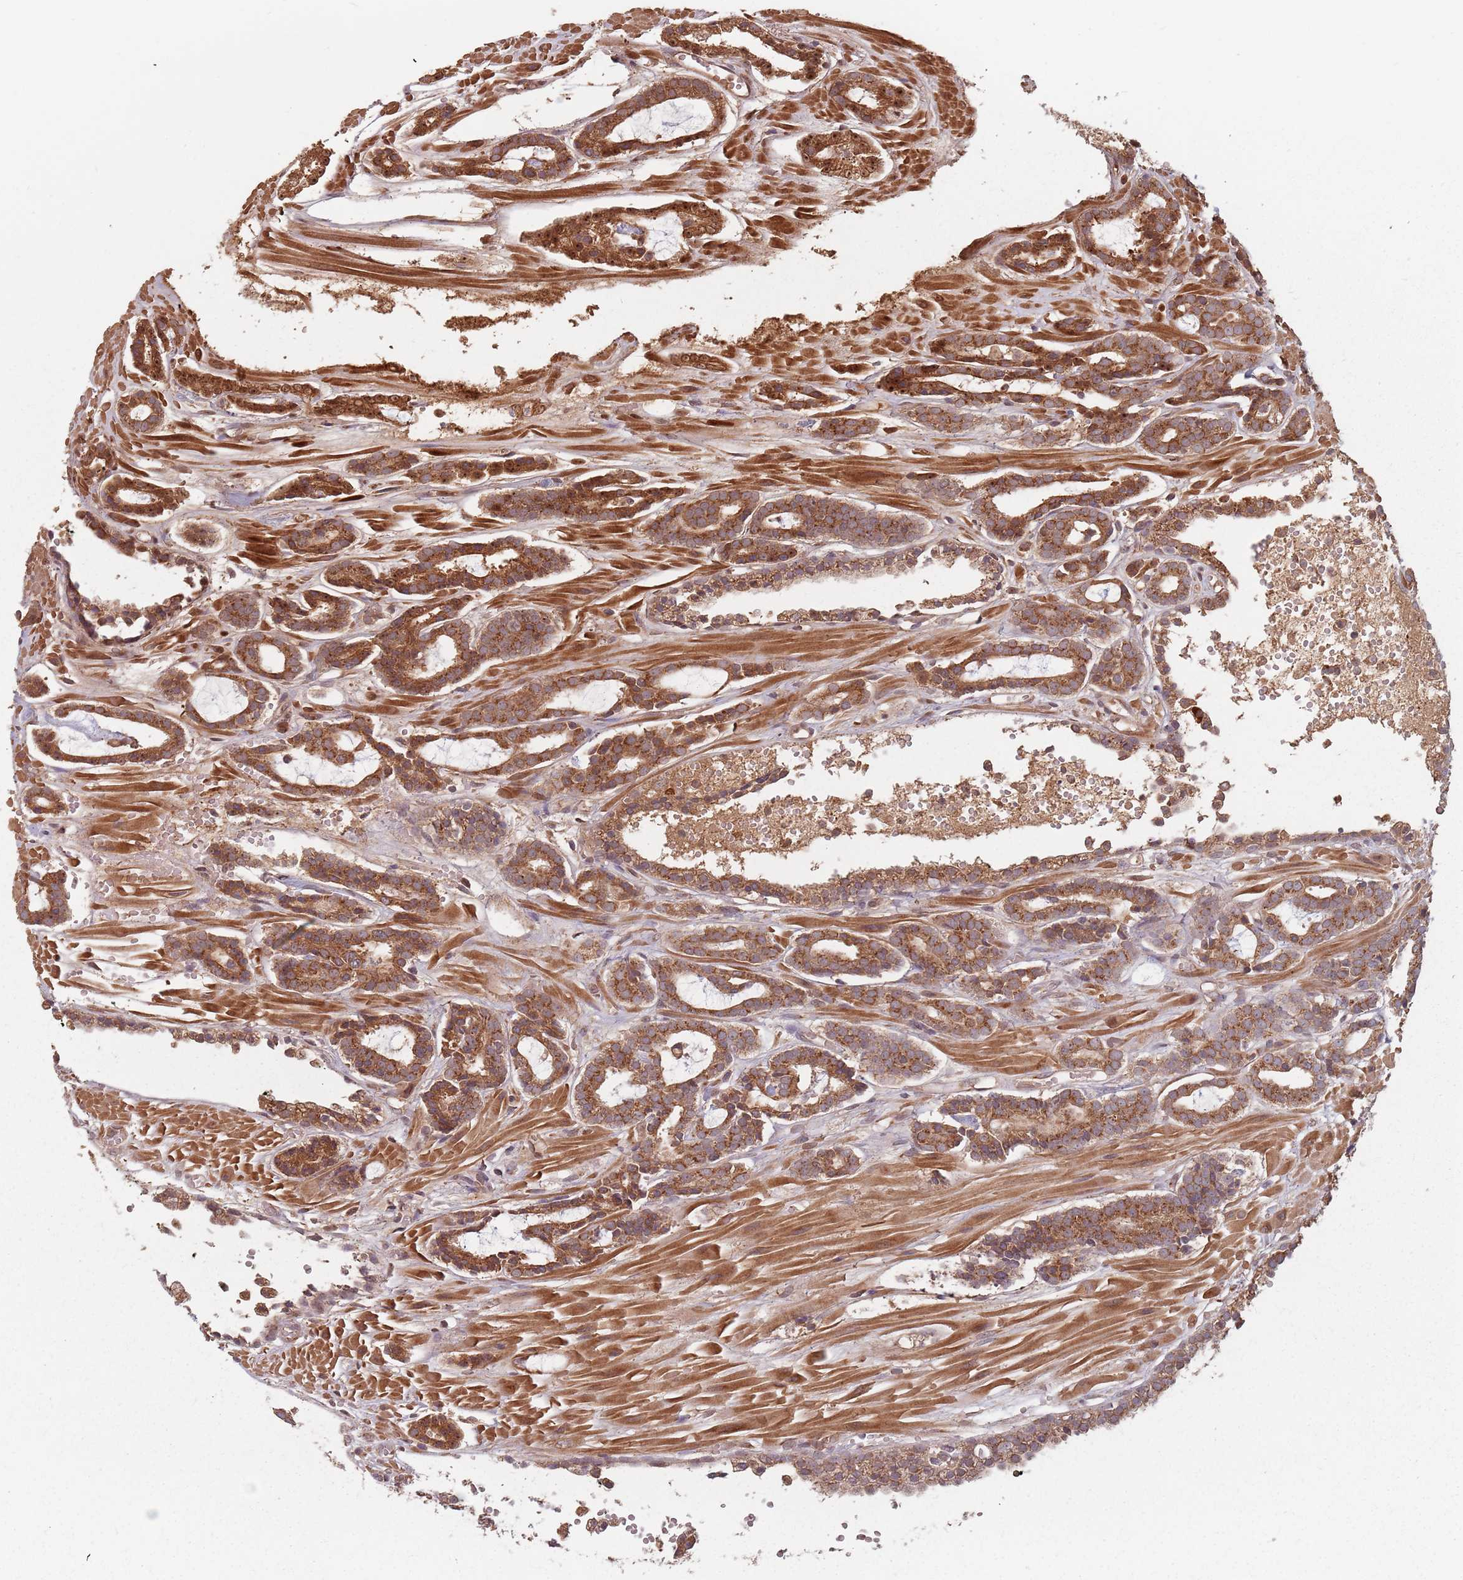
{"staining": {"intensity": "strong", "quantity": ">75%", "location": "cytoplasmic/membranous"}, "tissue": "prostate cancer", "cell_type": "Tumor cells", "image_type": "cancer", "snomed": [{"axis": "morphology", "description": "Adenocarcinoma, High grade"}, {"axis": "topography", "description": "Prostate"}], "caption": "Human prostate high-grade adenocarcinoma stained with a brown dye displays strong cytoplasmic/membranous positive positivity in approximately >75% of tumor cells.", "gene": "C3orf14", "patient": {"sex": "male", "age": 71}}